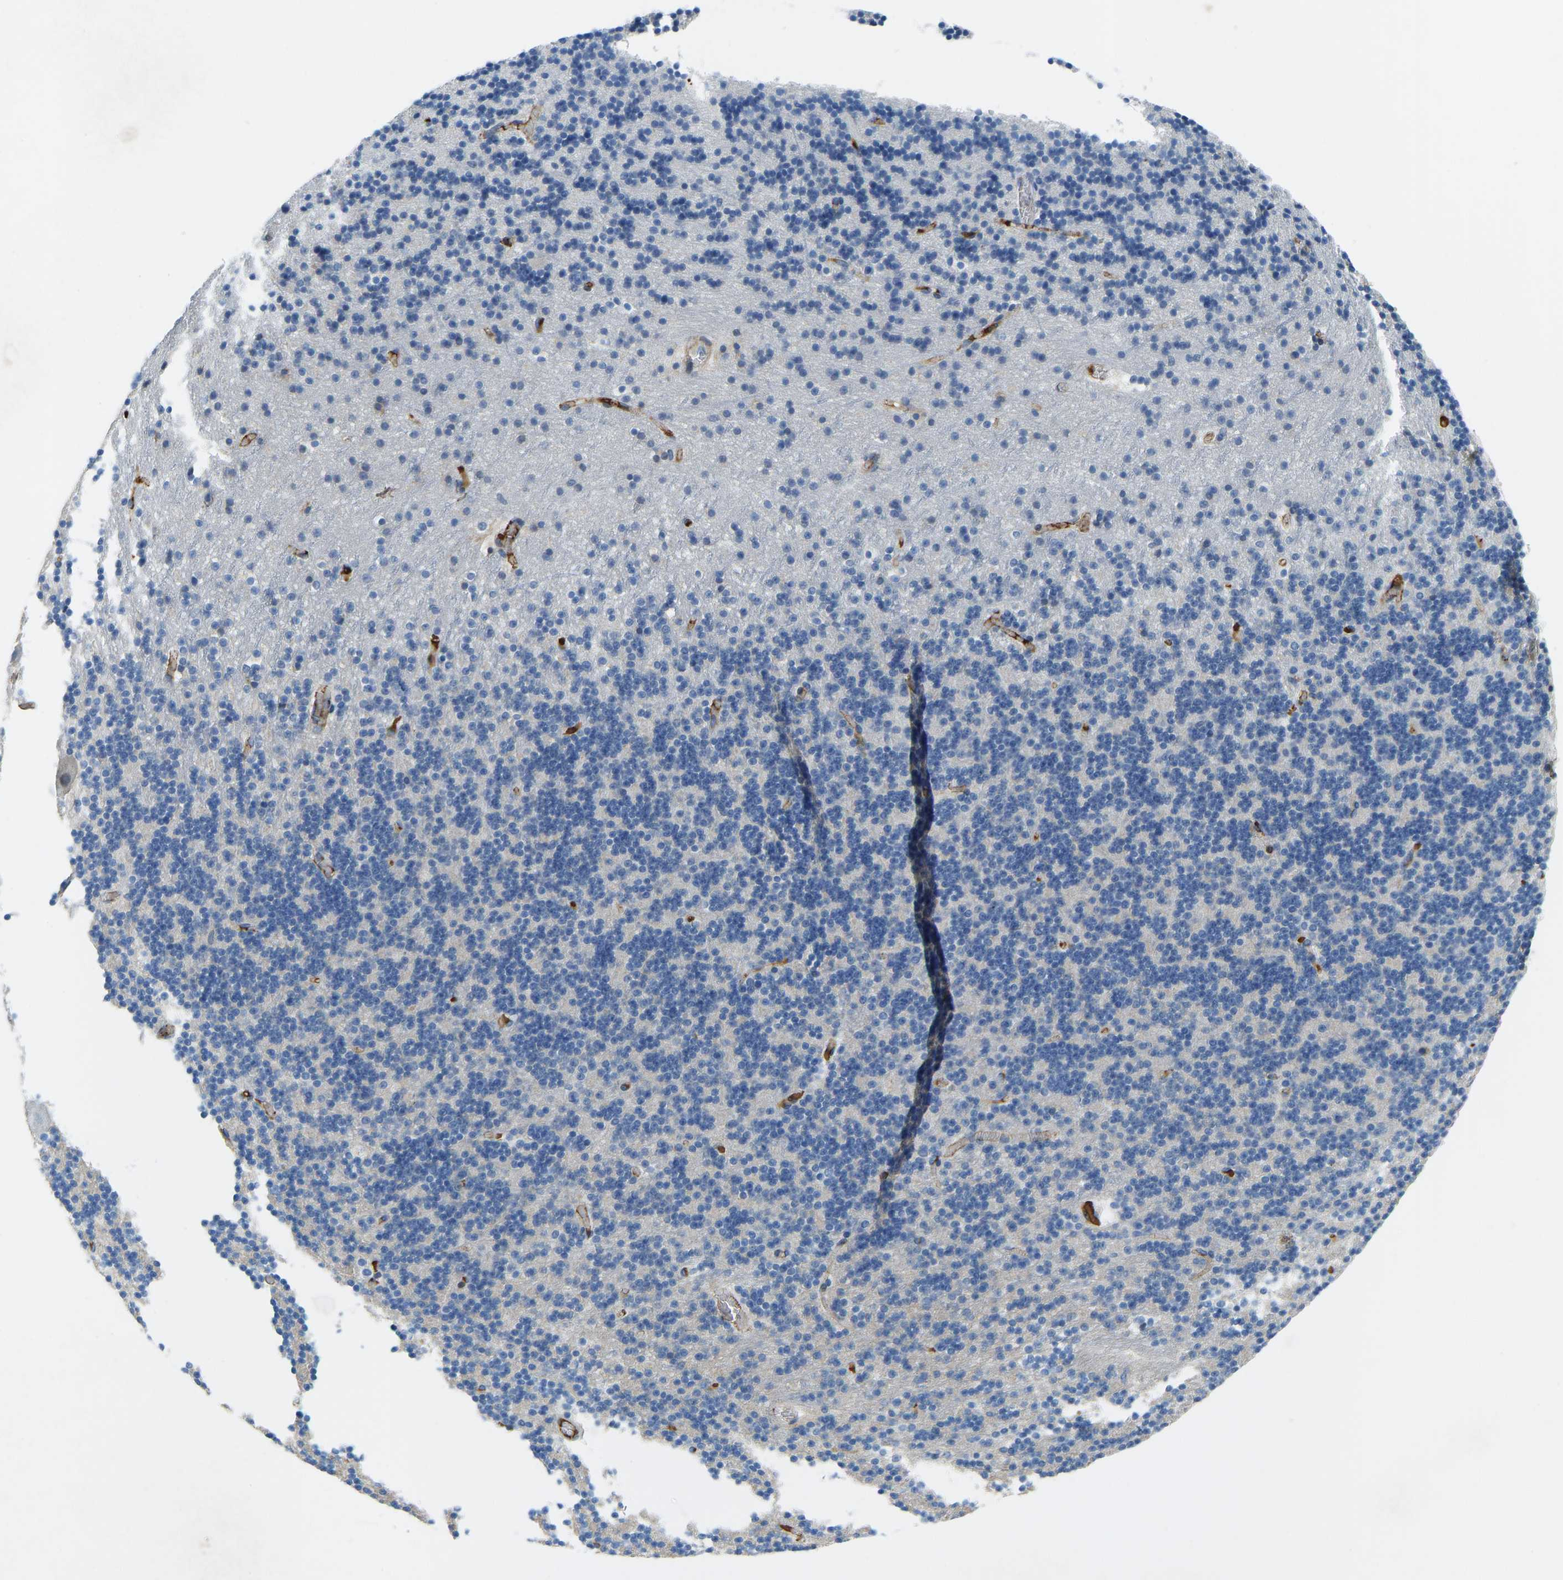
{"staining": {"intensity": "negative", "quantity": "none", "location": "none"}, "tissue": "cerebellum", "cell_type": "Cells in granular layer", "image_type": "normal", "snomed": [{"axis": "morphology", "description": "Normal tissue, NOS"}, {"axis": "topography", "description": "Cerebellum"}], "caption": "Immunohistochemistry (IHC) micrograph of benign cerebellum stained for a protein (brown), which displays no staining in cells in granular layer. (Stains: DAB (3,3'-diaminobenzidine) IHC with hematoxylin counter stain, Microscopy: brightfield microscopy at high magnification).", "gene": "THBS4", "patient": {"sex": "male", "age": 45}}